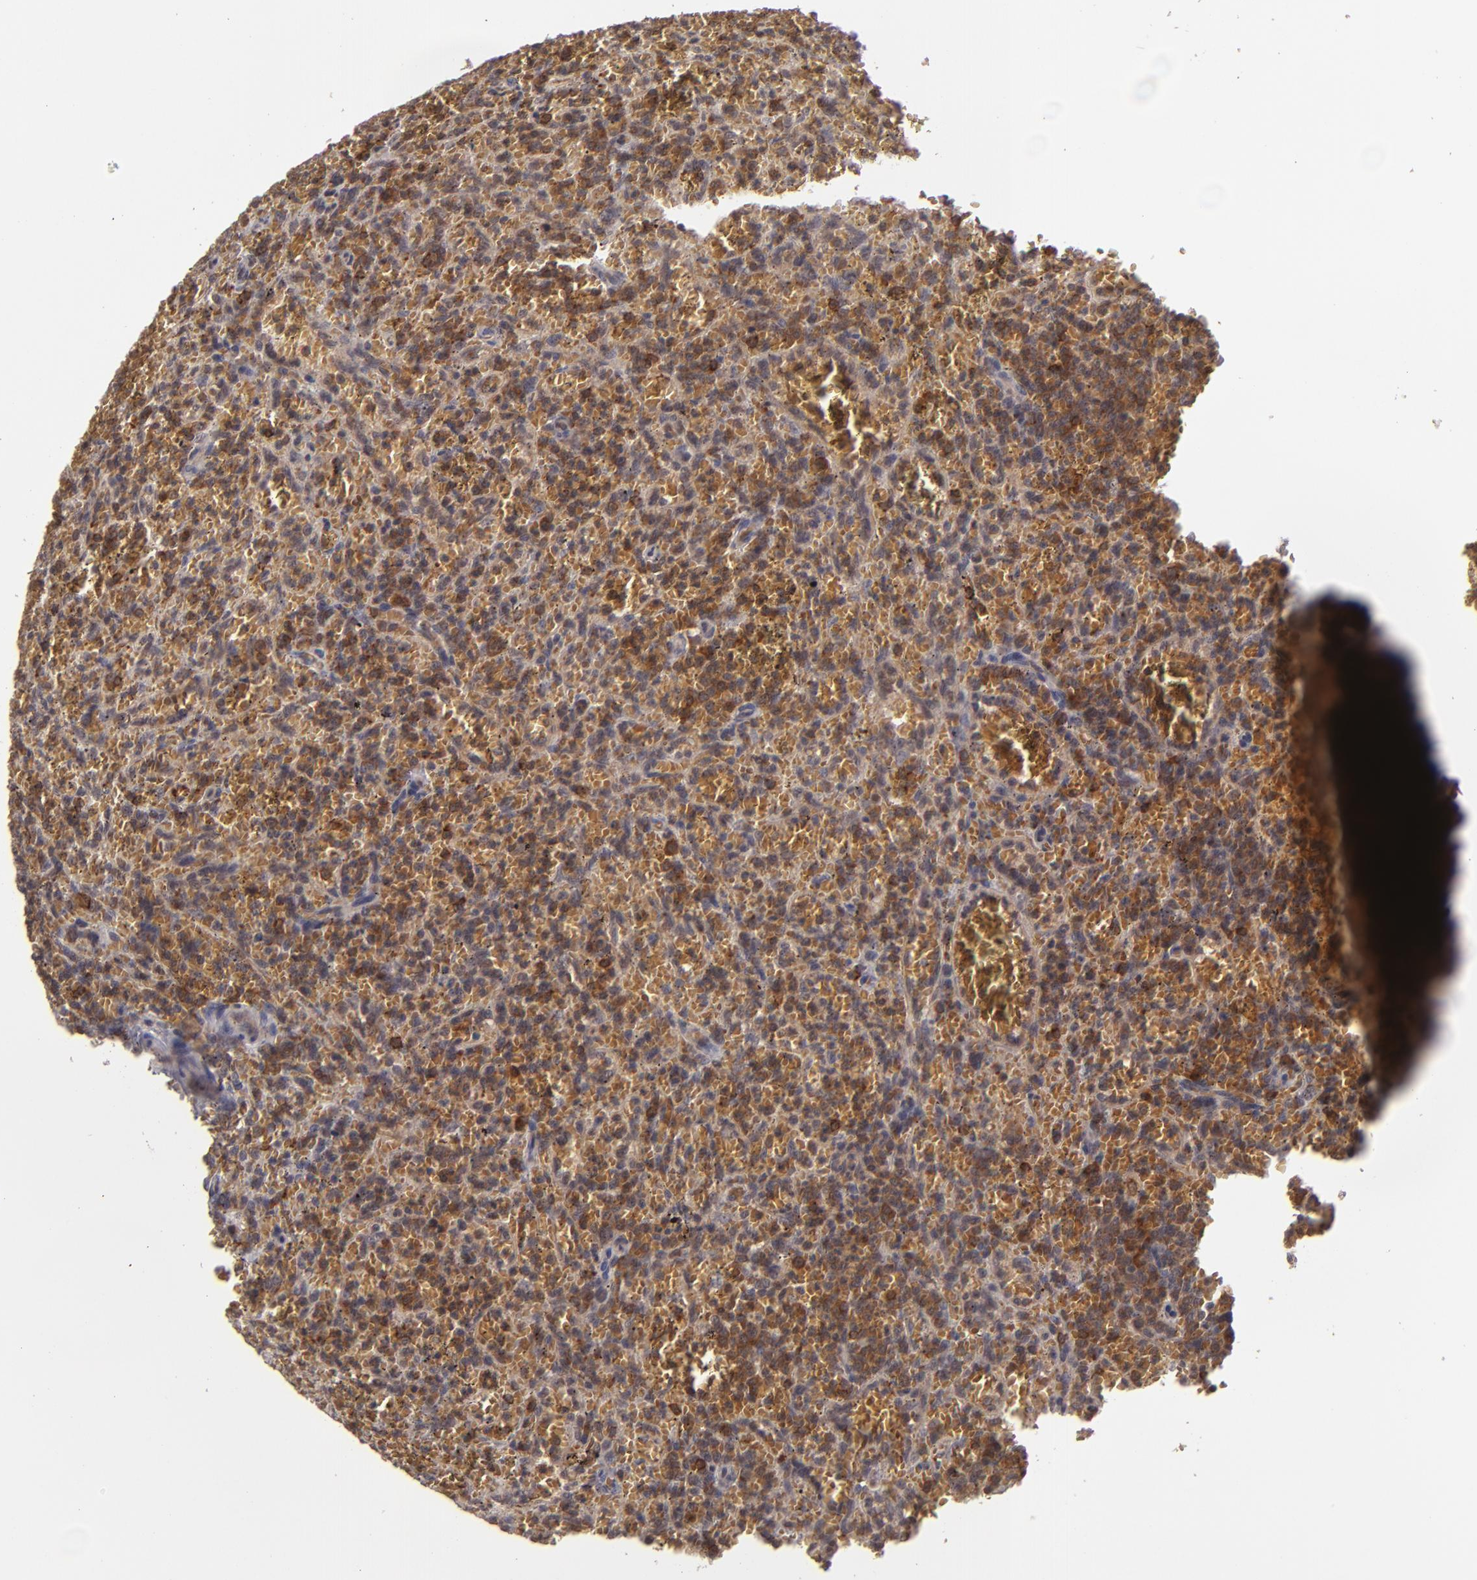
{"staining": {"intensity": "moderate", "quantity": "<25%", "location": "cytoplasmic/membranous"}, "tissue": "lymphoma", "cell_type": "Tumor cells", "image_type": "cancer", "snomed": [{"axis": "morphology", "description": "Malignant lymphoma, non-Hodgkin's type, Low grade"}, {"axis": "topography", "description": "Spleen"}], "caption": "Lymphoma stained with immunohistochemistry shows moderate cytoplasmic/membranous staining in about <25% of tumor cells.", "gene": "MAPK3", "patient": {"sex": "female", "age": 64}}